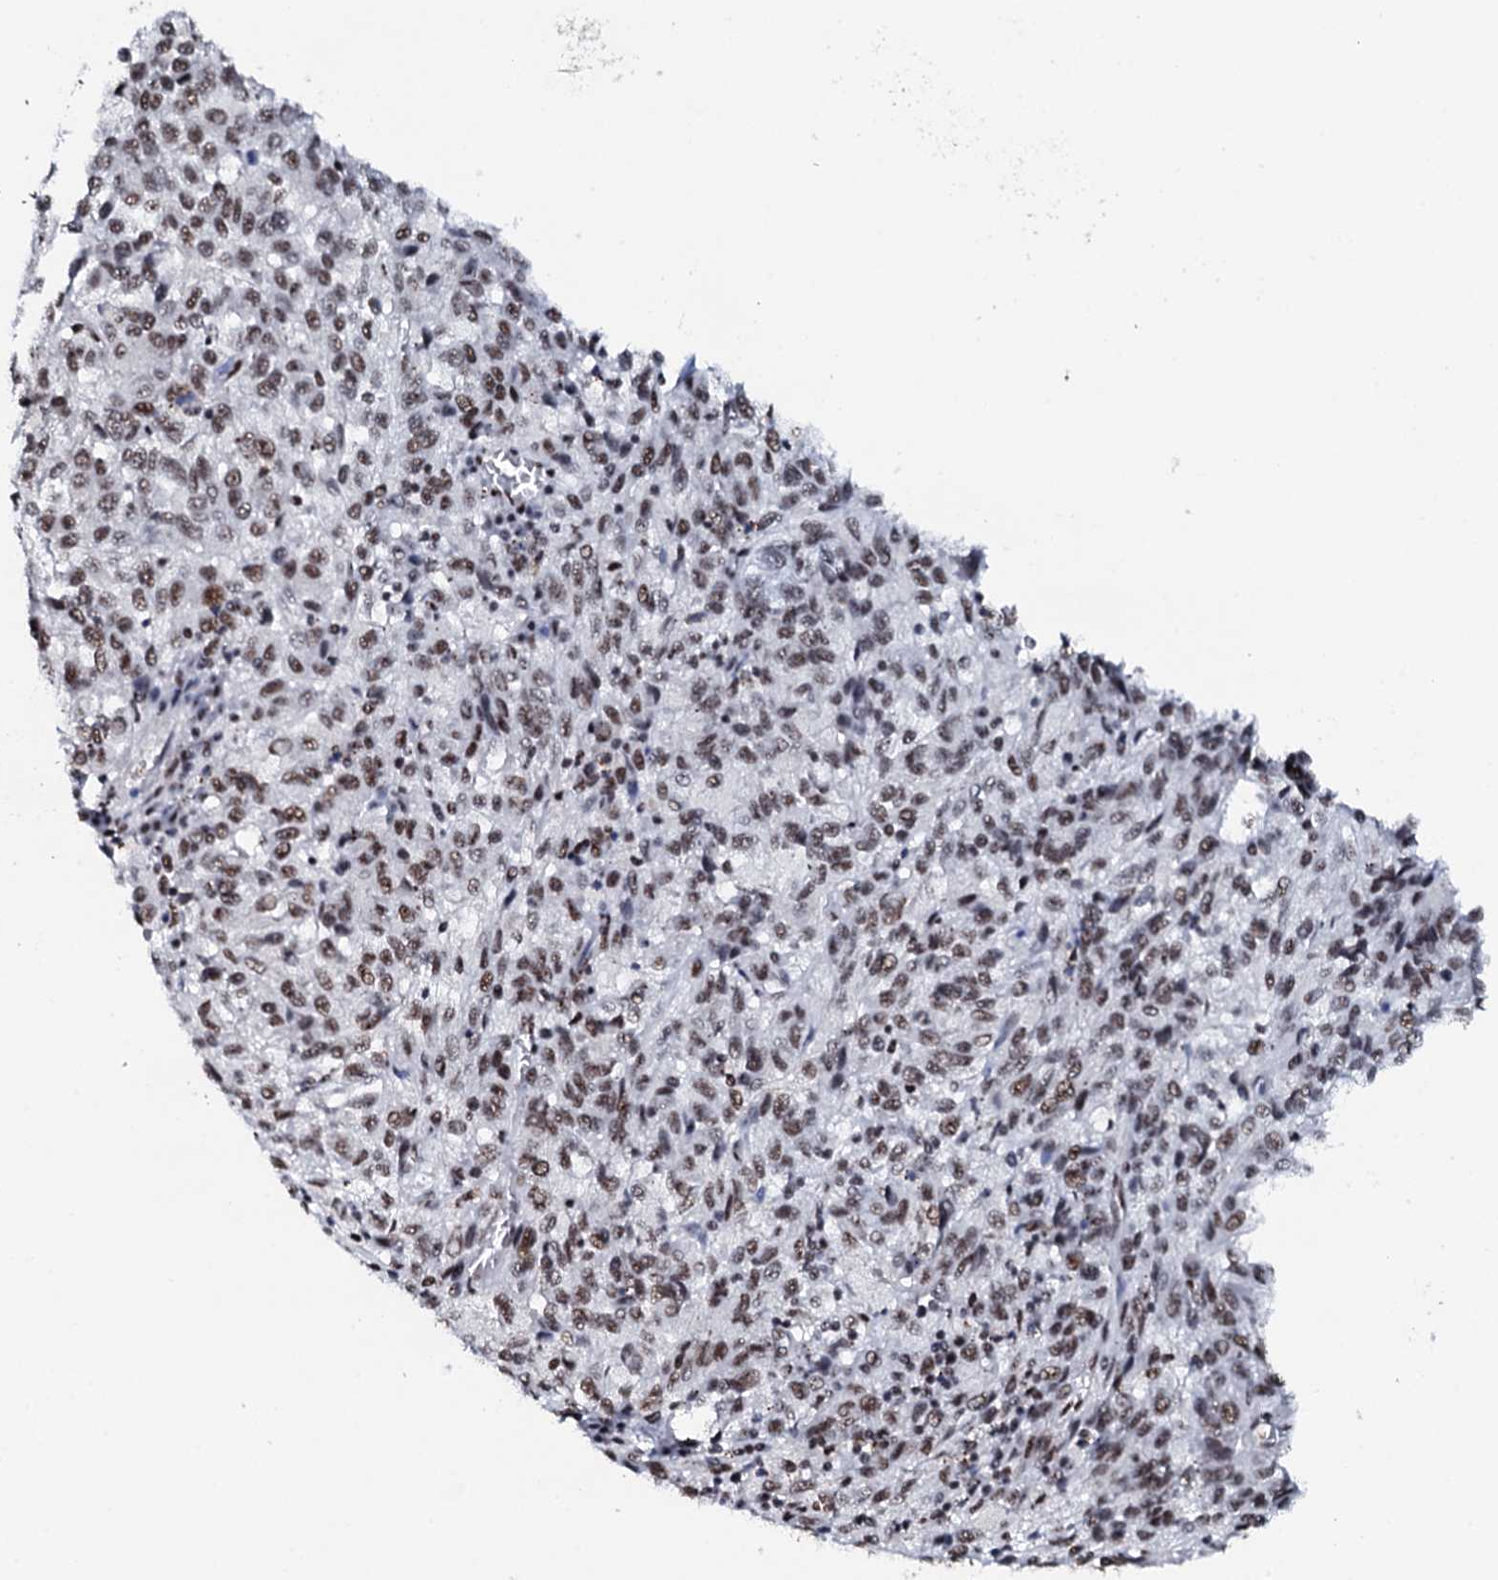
{"staining": {"intensity": "moderate", "quantity": ">75%", "location": "nuclear"}, "tissue": "melanoma", "cell_type": "Tumor cells", "image_type": "cancer", "snomed": [{"axis": "morphology", "description": "Malignant melanoma, Metastatic site"}, {"axis": "topography", "description": "Lung"}], "caption": "An IHC micrograph of tumor tissue is shown. Protein staining in brown highlights moderate nuclear positivity in malignant melanoma (metastatic site) within tumor cells. The staining was performed using DAB, with brown indicating positive protein expression. Nuclei are stained blue with hematoxylin.", "gene": "NKAPD1", "patient": {"sex": "male", "age": 64}}